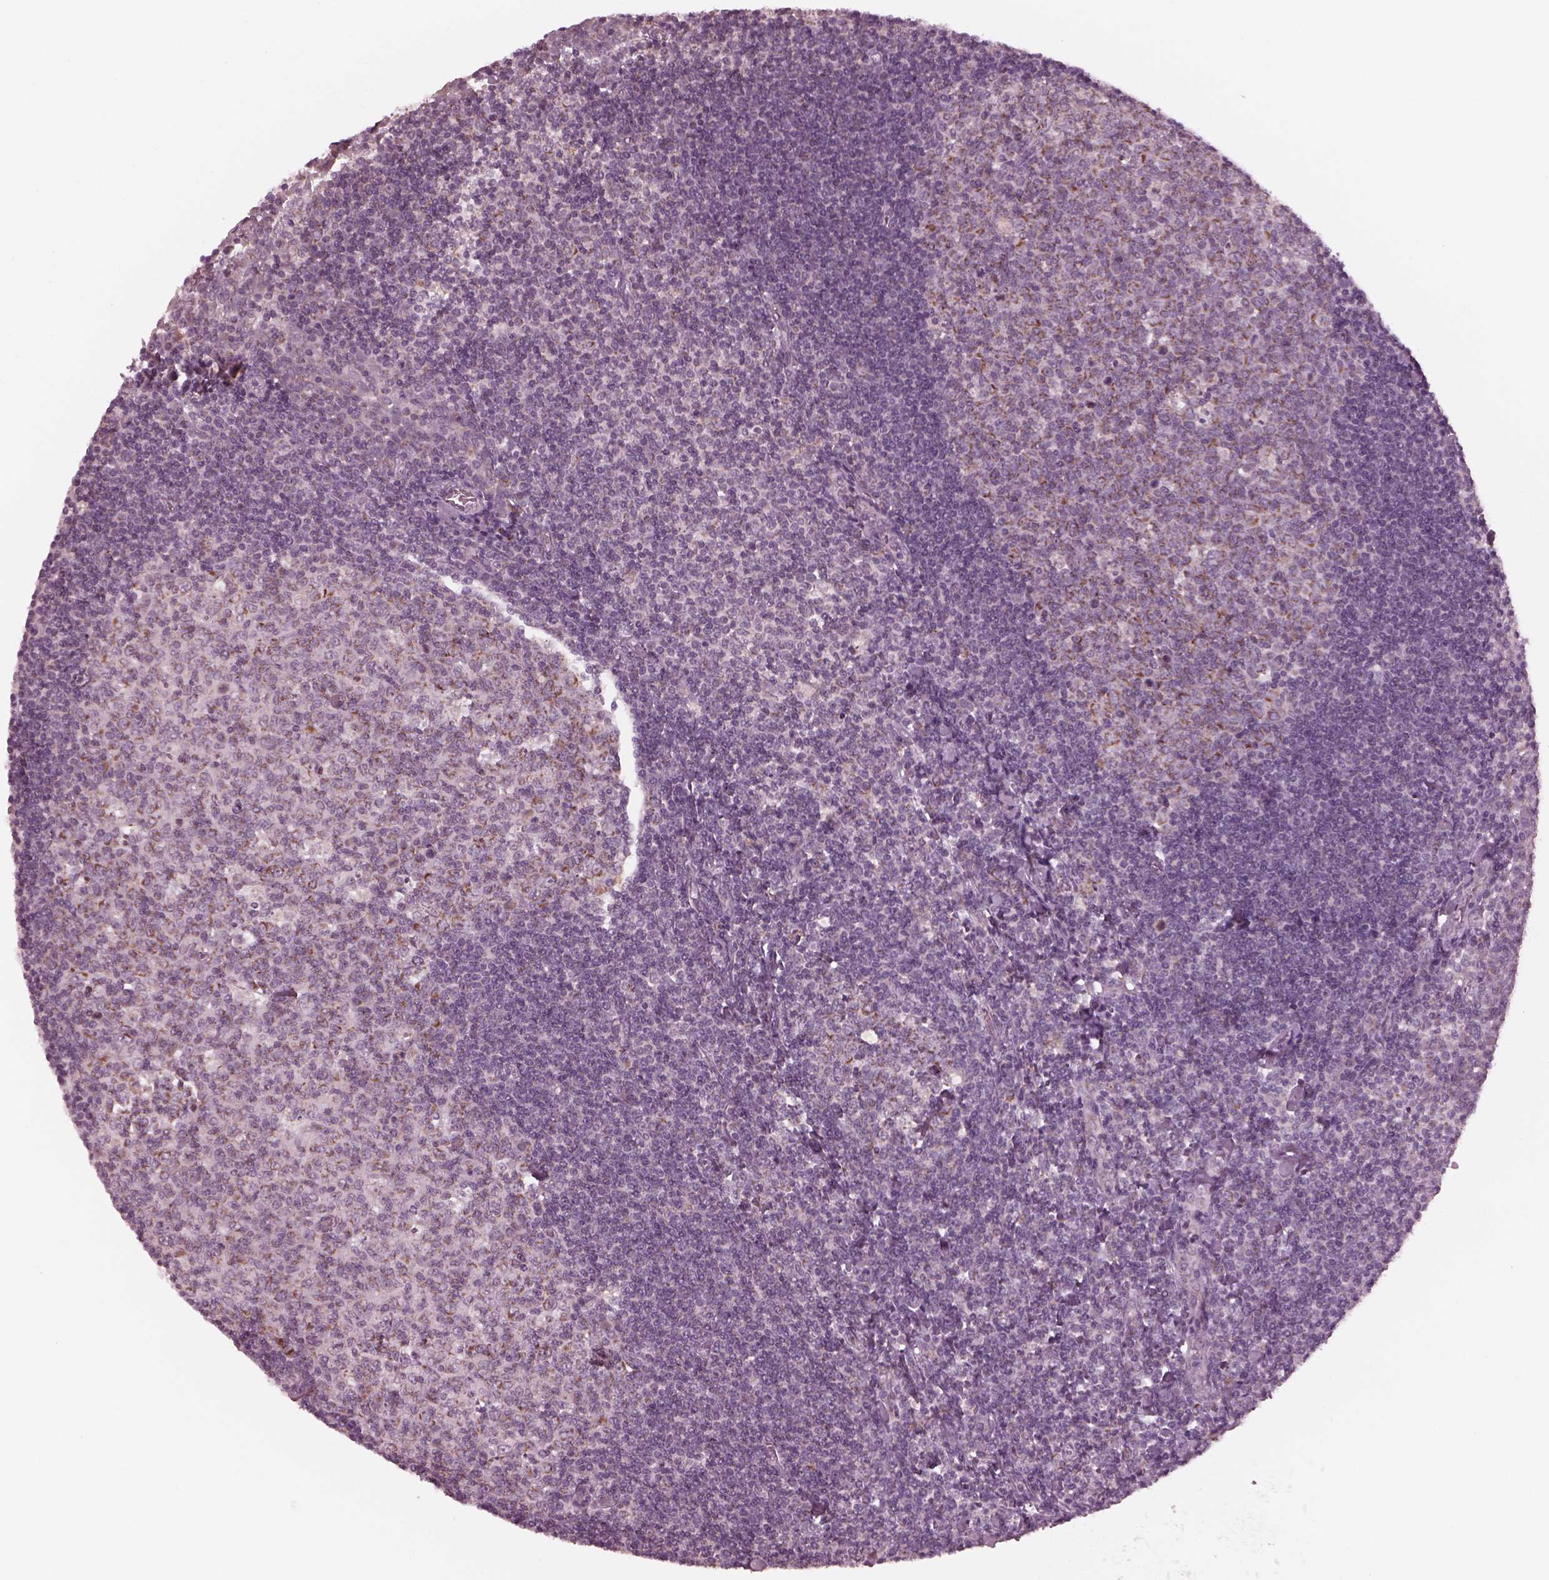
{"staining": {"intensity": "moderate", "quantity": "<25%", "location": "cytoplasmic/membranous"}, "tissue": "tonsil", "cell_type": "Germinal center cells", "image_type": "normal", "snomed": [{"axis": "morphology", "description": "Normal tissue, NOS"}, {"axis": "topography", "description": "Tonsil"}], "caption": "Protein staining exhibits moderate cytoplasmic/membranous positivity in about <25% of germinal center cells in benign tonsil.", "gene": "CELSR3", "patient": {"sex": "female", "age": 12}}